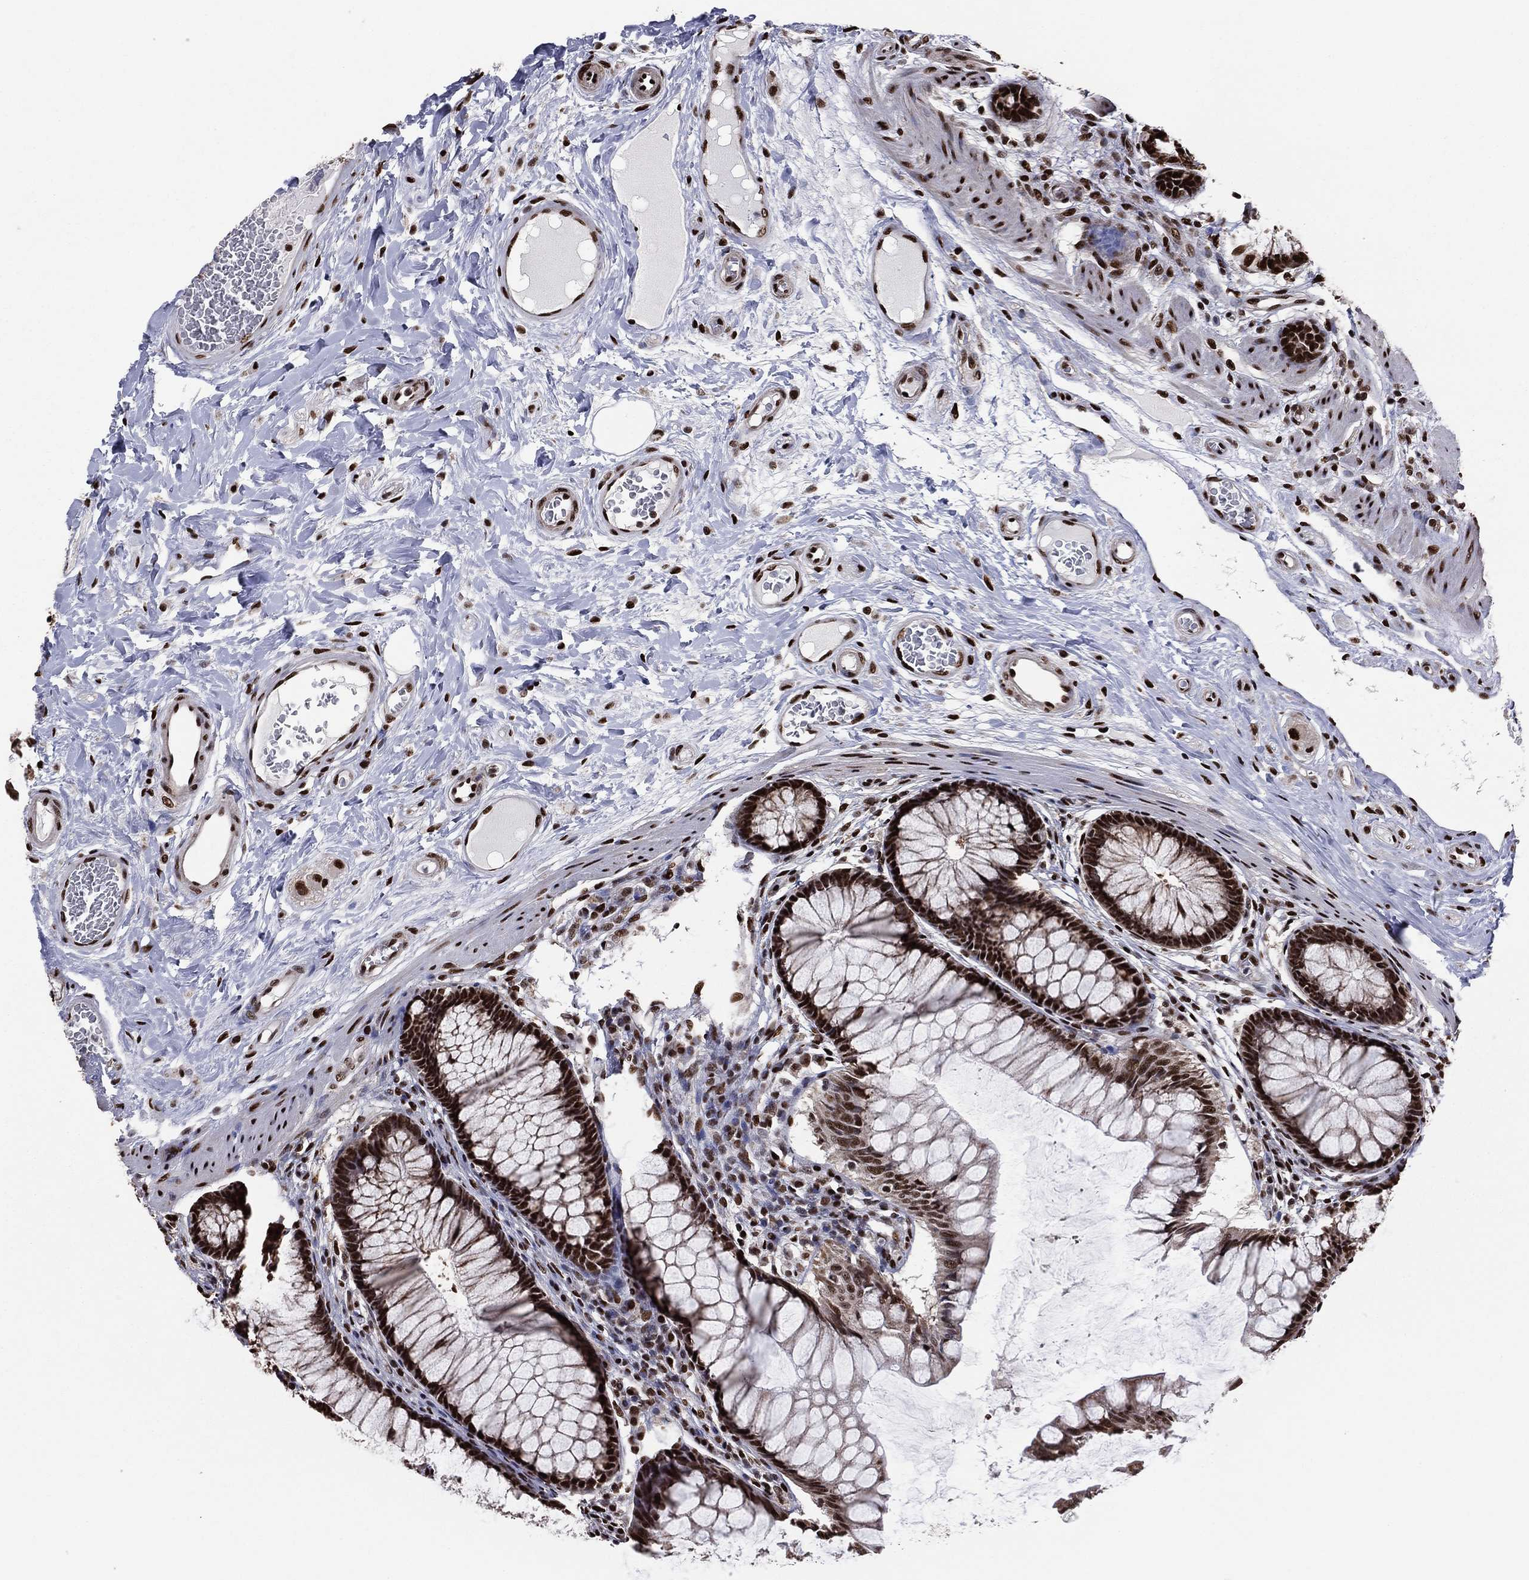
{"staining": {"intensity": "strong", "quantity": ">75%", "location": "nuclear"}, "tissue": "colon", "cell_type": "Endothelial cells", "image_type": "normal", "snomed": [{"axis": "morphology", "description": "Normal tissue, NOS"}, {"axis": "topography", "description": "Colon"}], "caption": "Protein staining reveals strong nuclear positivity in about >75% of endothelial cells in unremarkable colon.", "gene": "TP53BP1", "patient": {"sex": "female", "age": 65}}